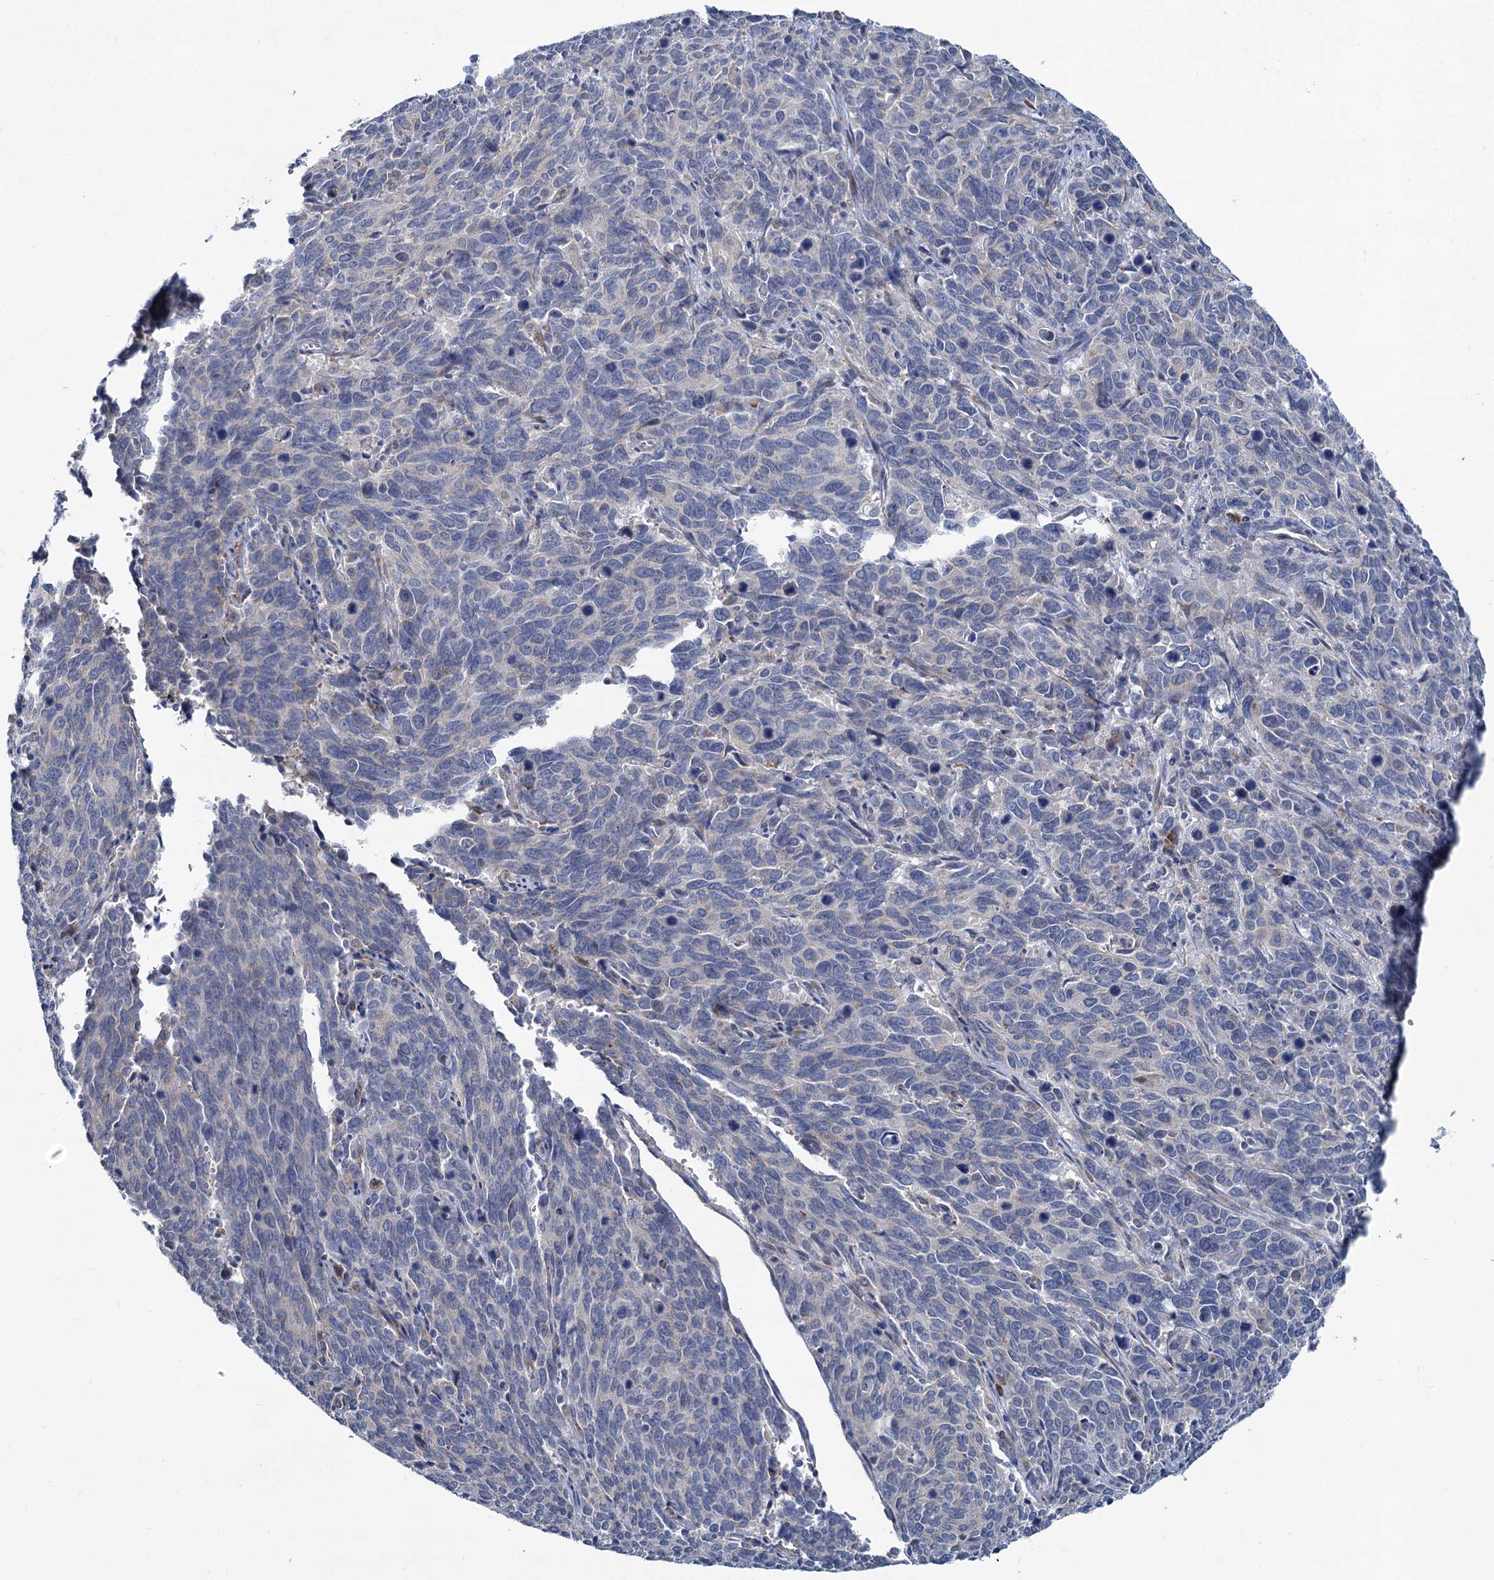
{"staining": {"intensity": "negative", "quantity": "none", "location": "none"}, "tissue": "cervical cancer", "cell_type": "Tumor cells", "image_type": "cancer", "snomed": [{"axis": "morphology", "description": "Squamous cell carcinoma, NOS"}, {"axis": "topography", "description": "Cervix"}], "caption": "A photomicrograph of cervical cancer stained for a protein demonstrates no brown staining in tumor cells.", "gene": "PRSS35", "patient": {"sex": "female", "age": 60}}